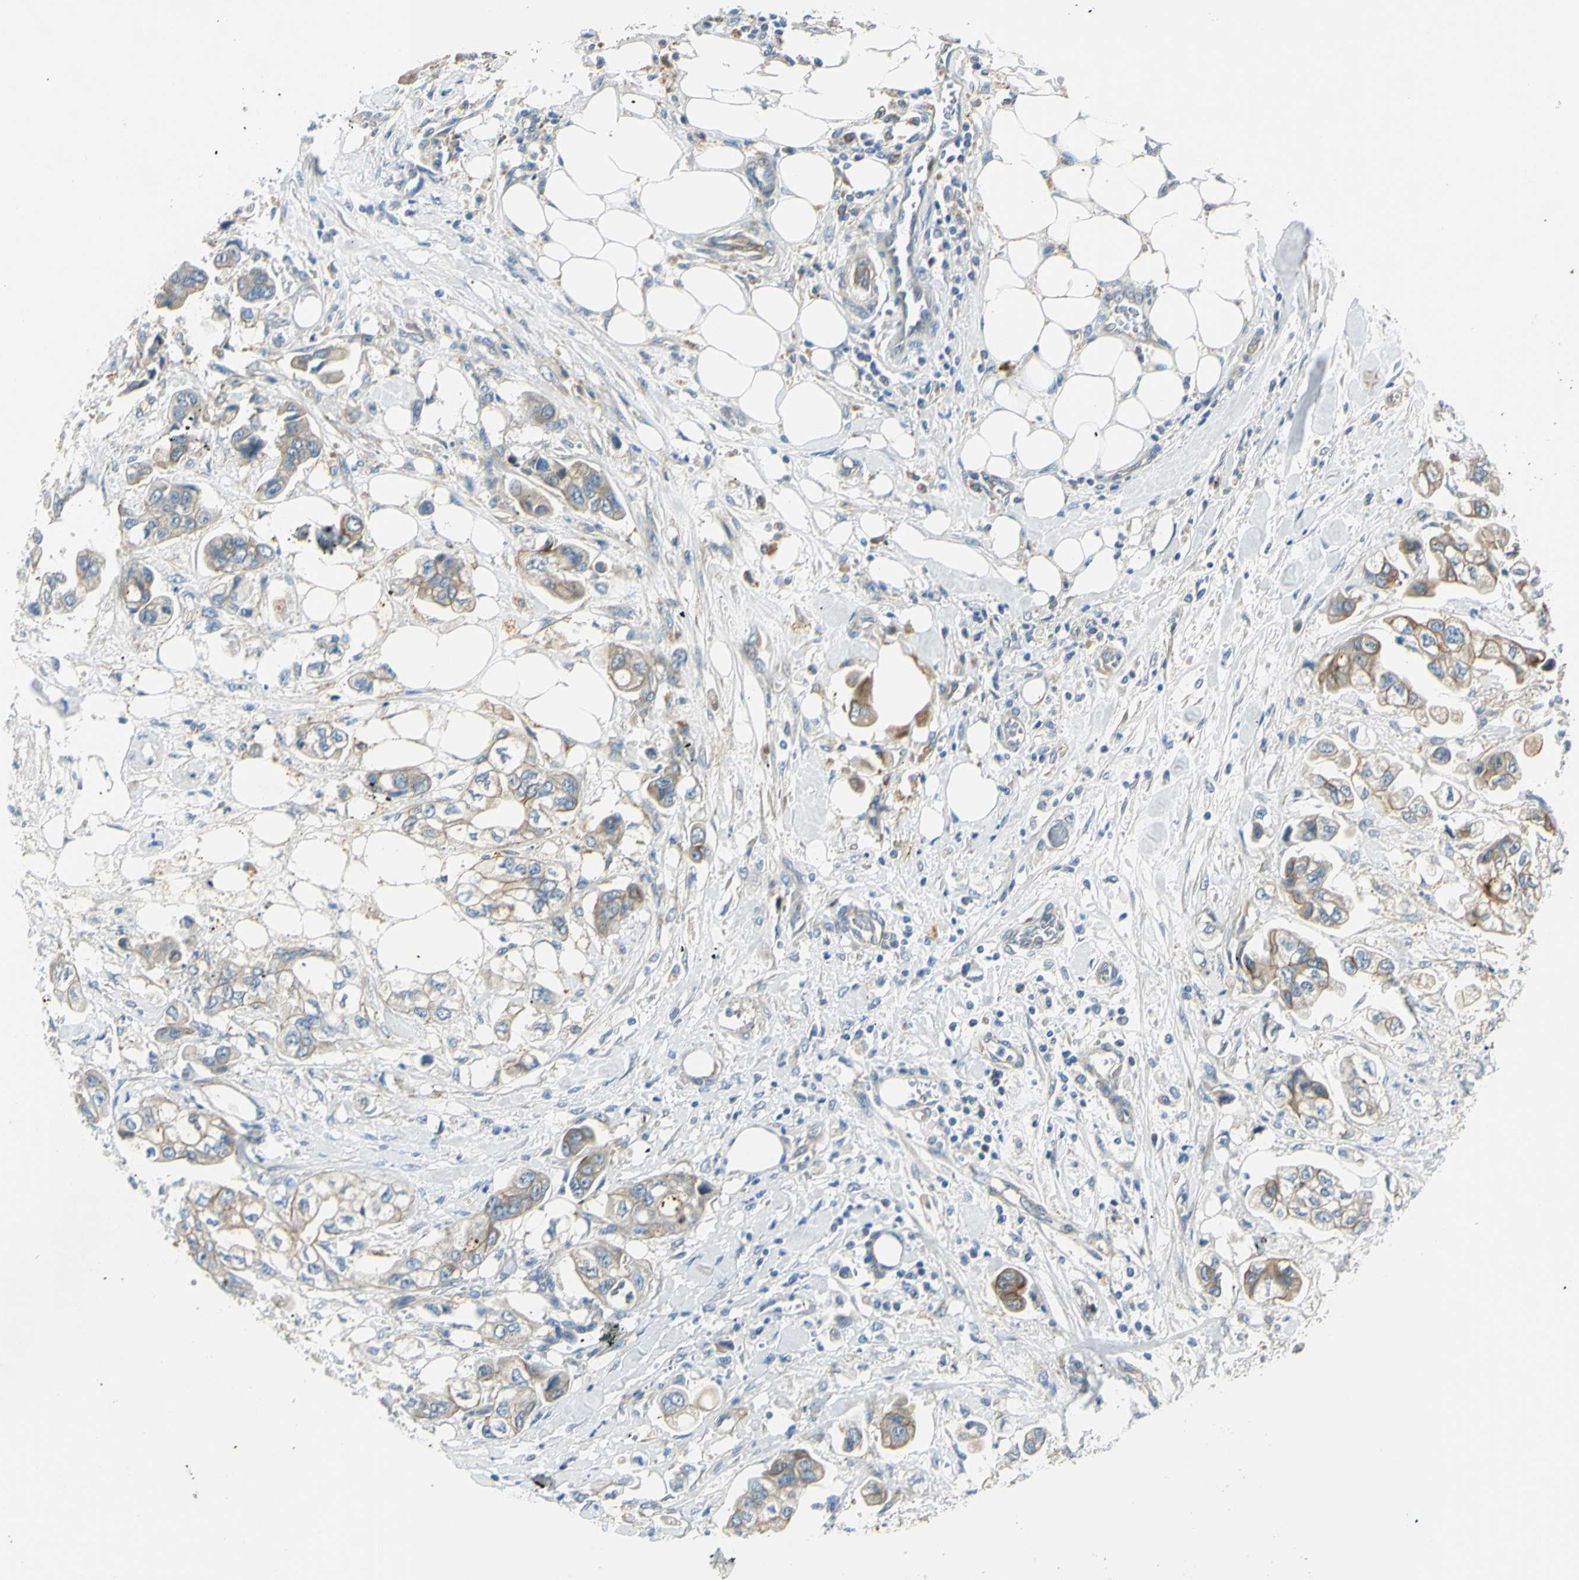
{"staining": {"intensity": "moderate", "quantity": ">75%", "location": "cytoplasmic/membranous"}, "tissue": "stomach cancer", "cell_type": "Tumor cells", "image_type": "cancer", "snomed": [{"axis": "morphology", "description": "Adenocarcinoma, NOS"}, {"axis": "topography", "description": "Stomach"}], "caption": "About >75% of tumor cells in human stomach adenocarcinoma display moderate cytoplasmic/membranous protein positivity as visualized by brown immunohistochemical staining.", "gene": "LAMA3", "patient": {"sex": "male", "age": 62}}